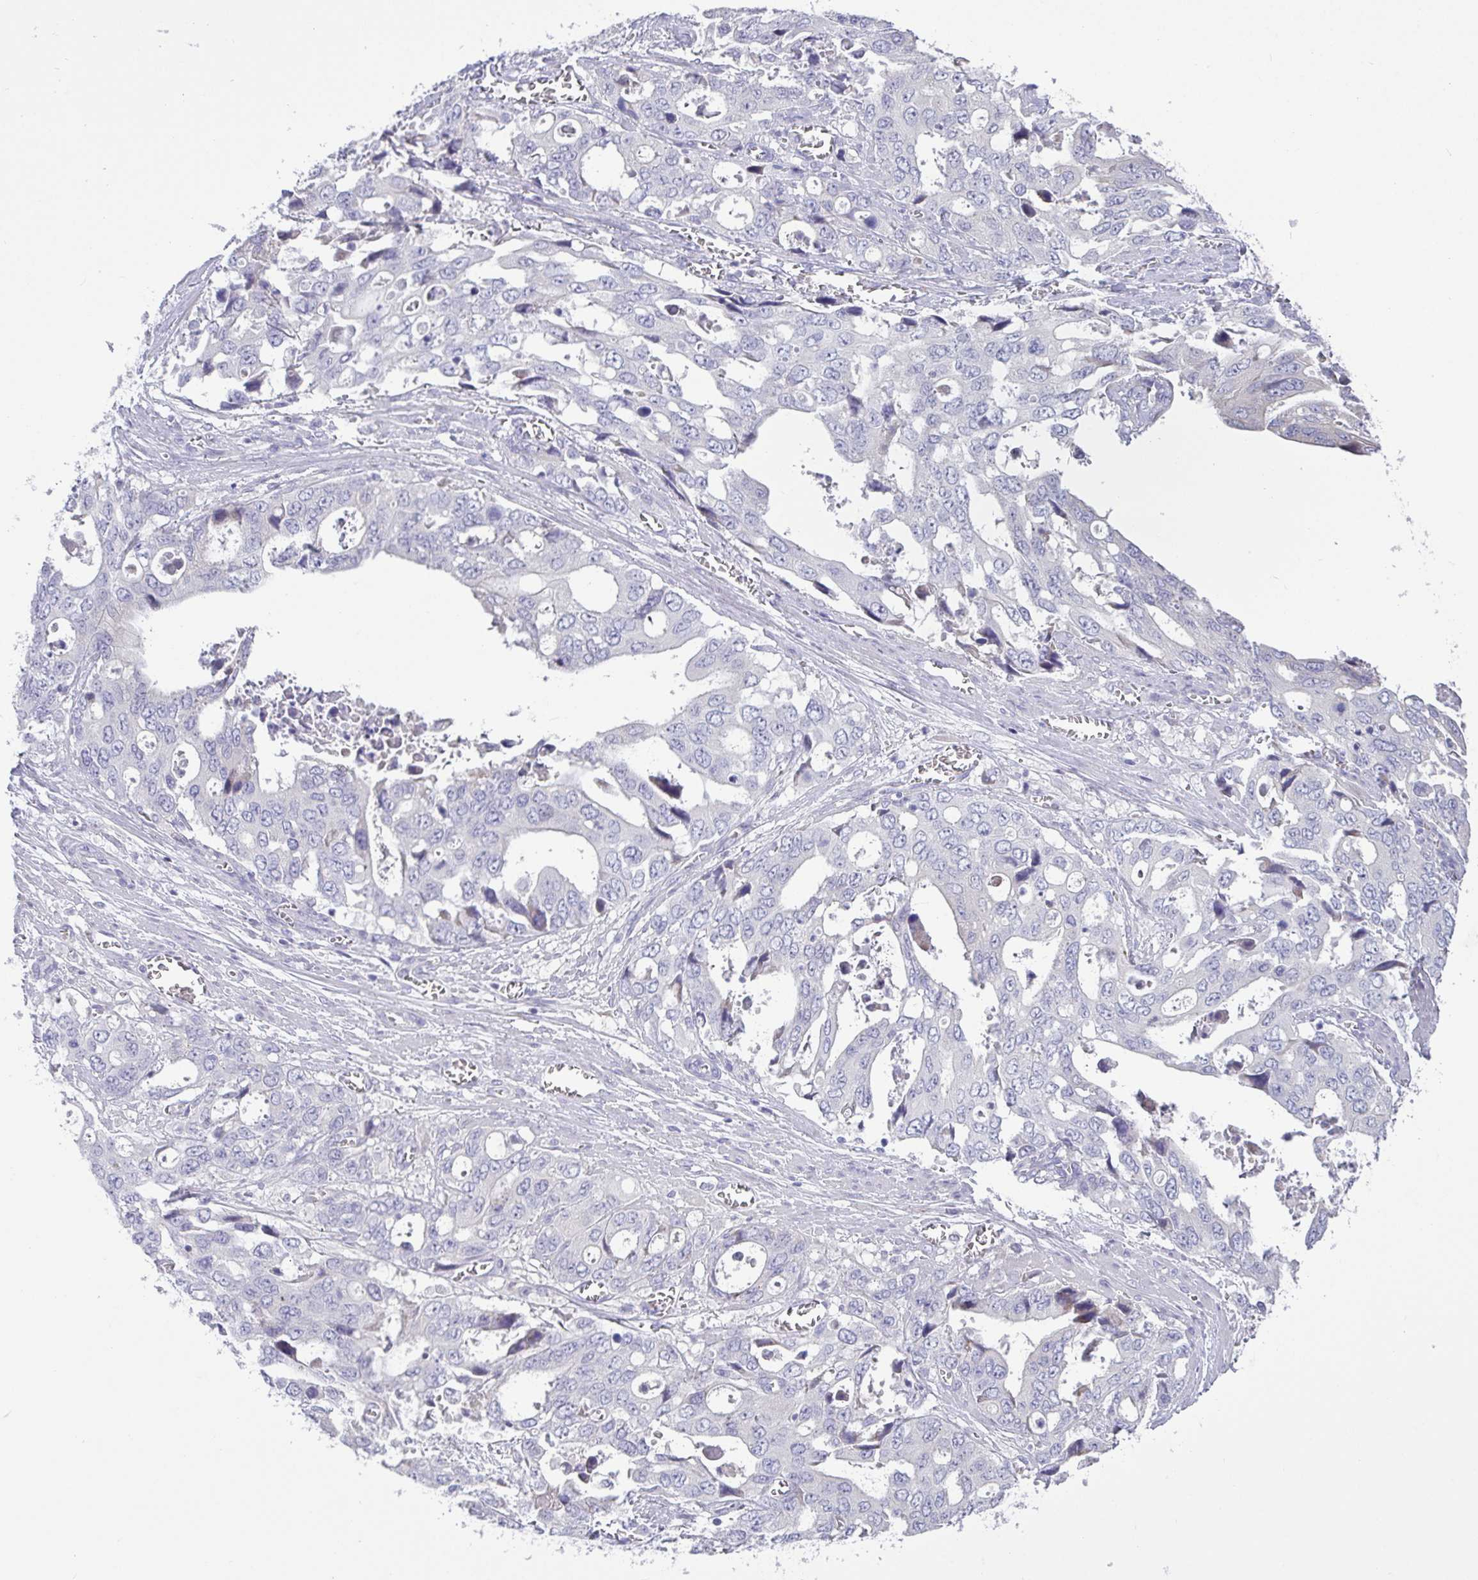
{"staining": {"intensity": "negative", "quantity": "none", "location": "none"}, "tissue": "stomach cancer", "cell_type": "Tumor cells", "image_type": "cancer", "snomed": [{"axis": "morphology", "description": "Adenocarcinoma, NOS"}, {"axis": "topography", "description": "Stomach, upper"}], "caption": "This is an IHC micrograph of human stomach adenocarcinoma. There is no positivity in tumor cells.", "gene": "C4orf33", "patient": {"sex": "male", "age": 74}}